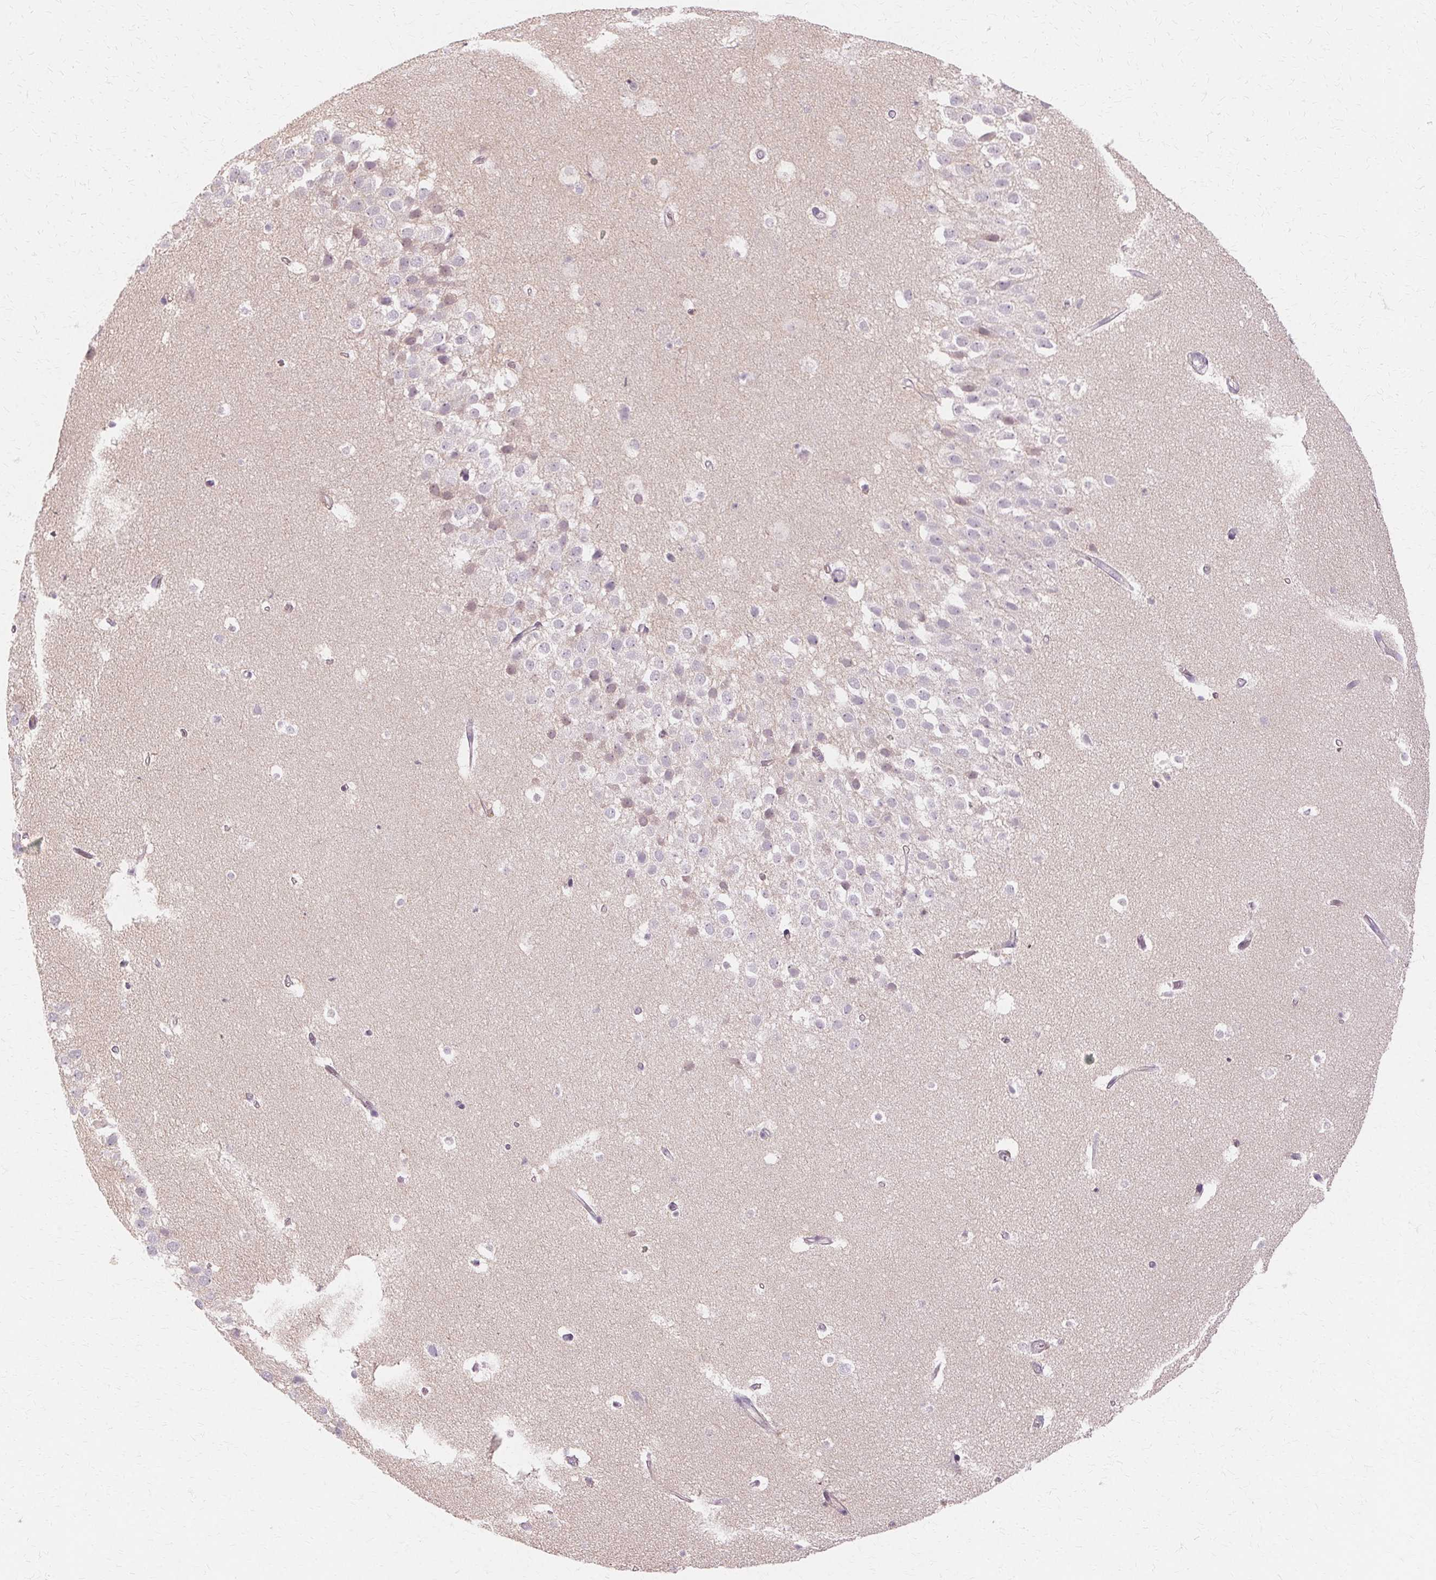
{"staining": {"intensity": "negative", "quantity": "none", "location": "none"}, "tissue": "hippocampus", "cell_type": "Glial cells", "image_type": "normal", "snomed": [{"axis": "morphology", "description": "Normal tissue, NOS"}, {"axis": "topography", "description": "Hippocampus"}], "caption": "Micrograph shows no significant protein positivity in glial cells of normal hippocampus. Nuclei are stained in blue.", "gene": "IFNGR1", "patient": {"sex": "male", "age": 26}}